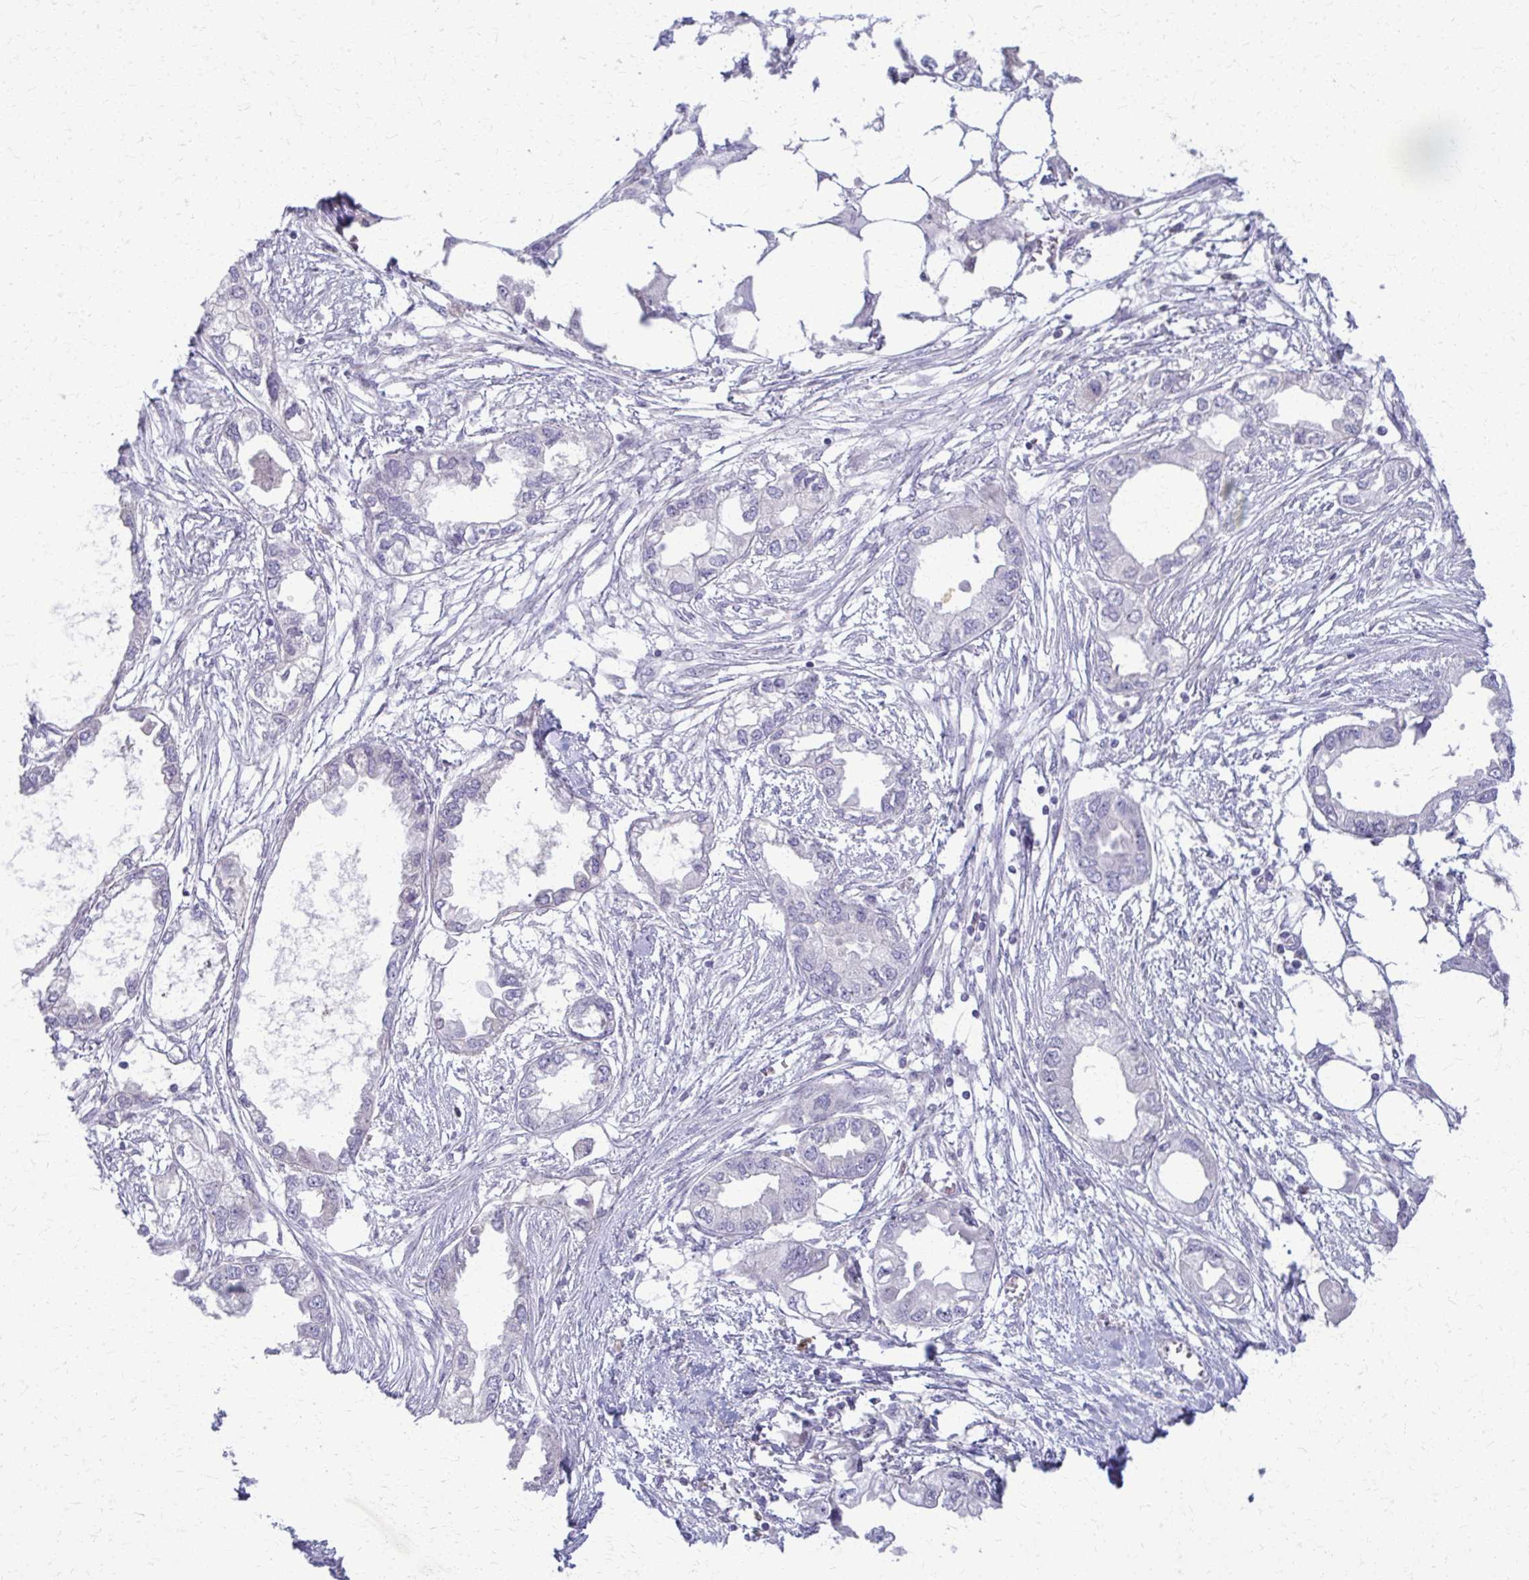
{"staining": {"intensity": "negative", "quantity": "none", "location": "none"}, "tissue": "endometrial cancer", "cell_type": "Tumor cells", "image_type": "cancer", "snomed": [{"axis": "morphology", "description": "Adenocarcinoma, NOS"}, {"axis": "morphology", "description": "Adenocarcinoma, metastatic, NOS"}, {"axis": "topography", "description": "Adipose tissue"}, {"axis": "topography", "description": "Endometrium"}], "caption": "Histopathology image shows no significant protein staining in tumor cells of endometrial cancer (adenocarcinoma).", "gene": "OR4M1", "patient": {"sex": "female", "age": 67}}